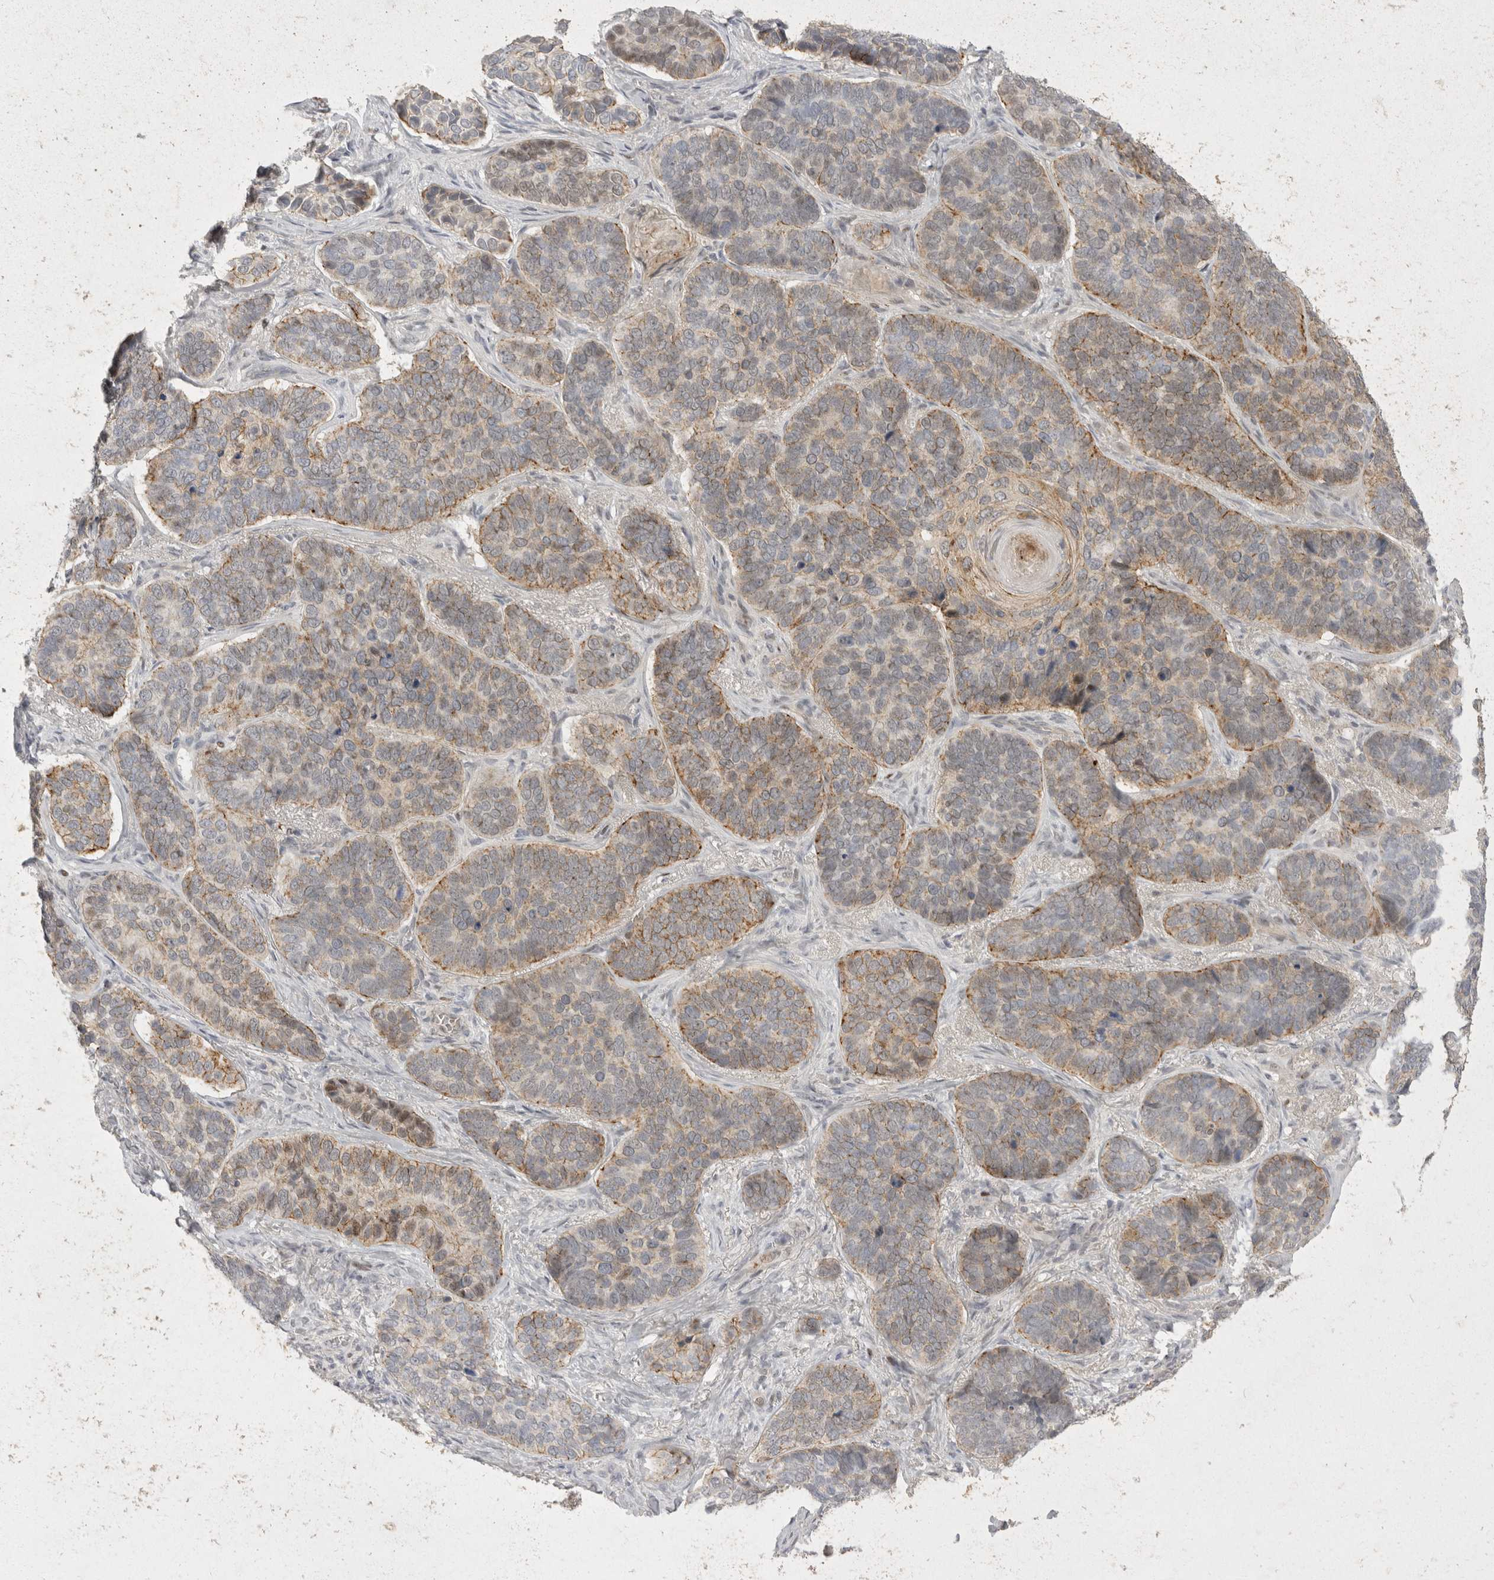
{"staining": {"intensity": "moderate", "quantity": "25%-75%", "location": "cytoplasmic/membranous"}, "tissue": "skin cancer", "cell_type": "Tumor cells", "image_type": "cancer", "snomed": [{"axis": "morphology", "description": "Basal cell carcinoma"}, {"axis": "topography", "description": "Skin"}], "caption": "Skin cancer (basal cell carcinoma) stained for a protein (brown) displays moderate cytoplasmic/membranous positive positivity in about 25%-75% of tumor cells.", "gene": "TOM1L2", "patient": {"sex": "male", "age": 62}}